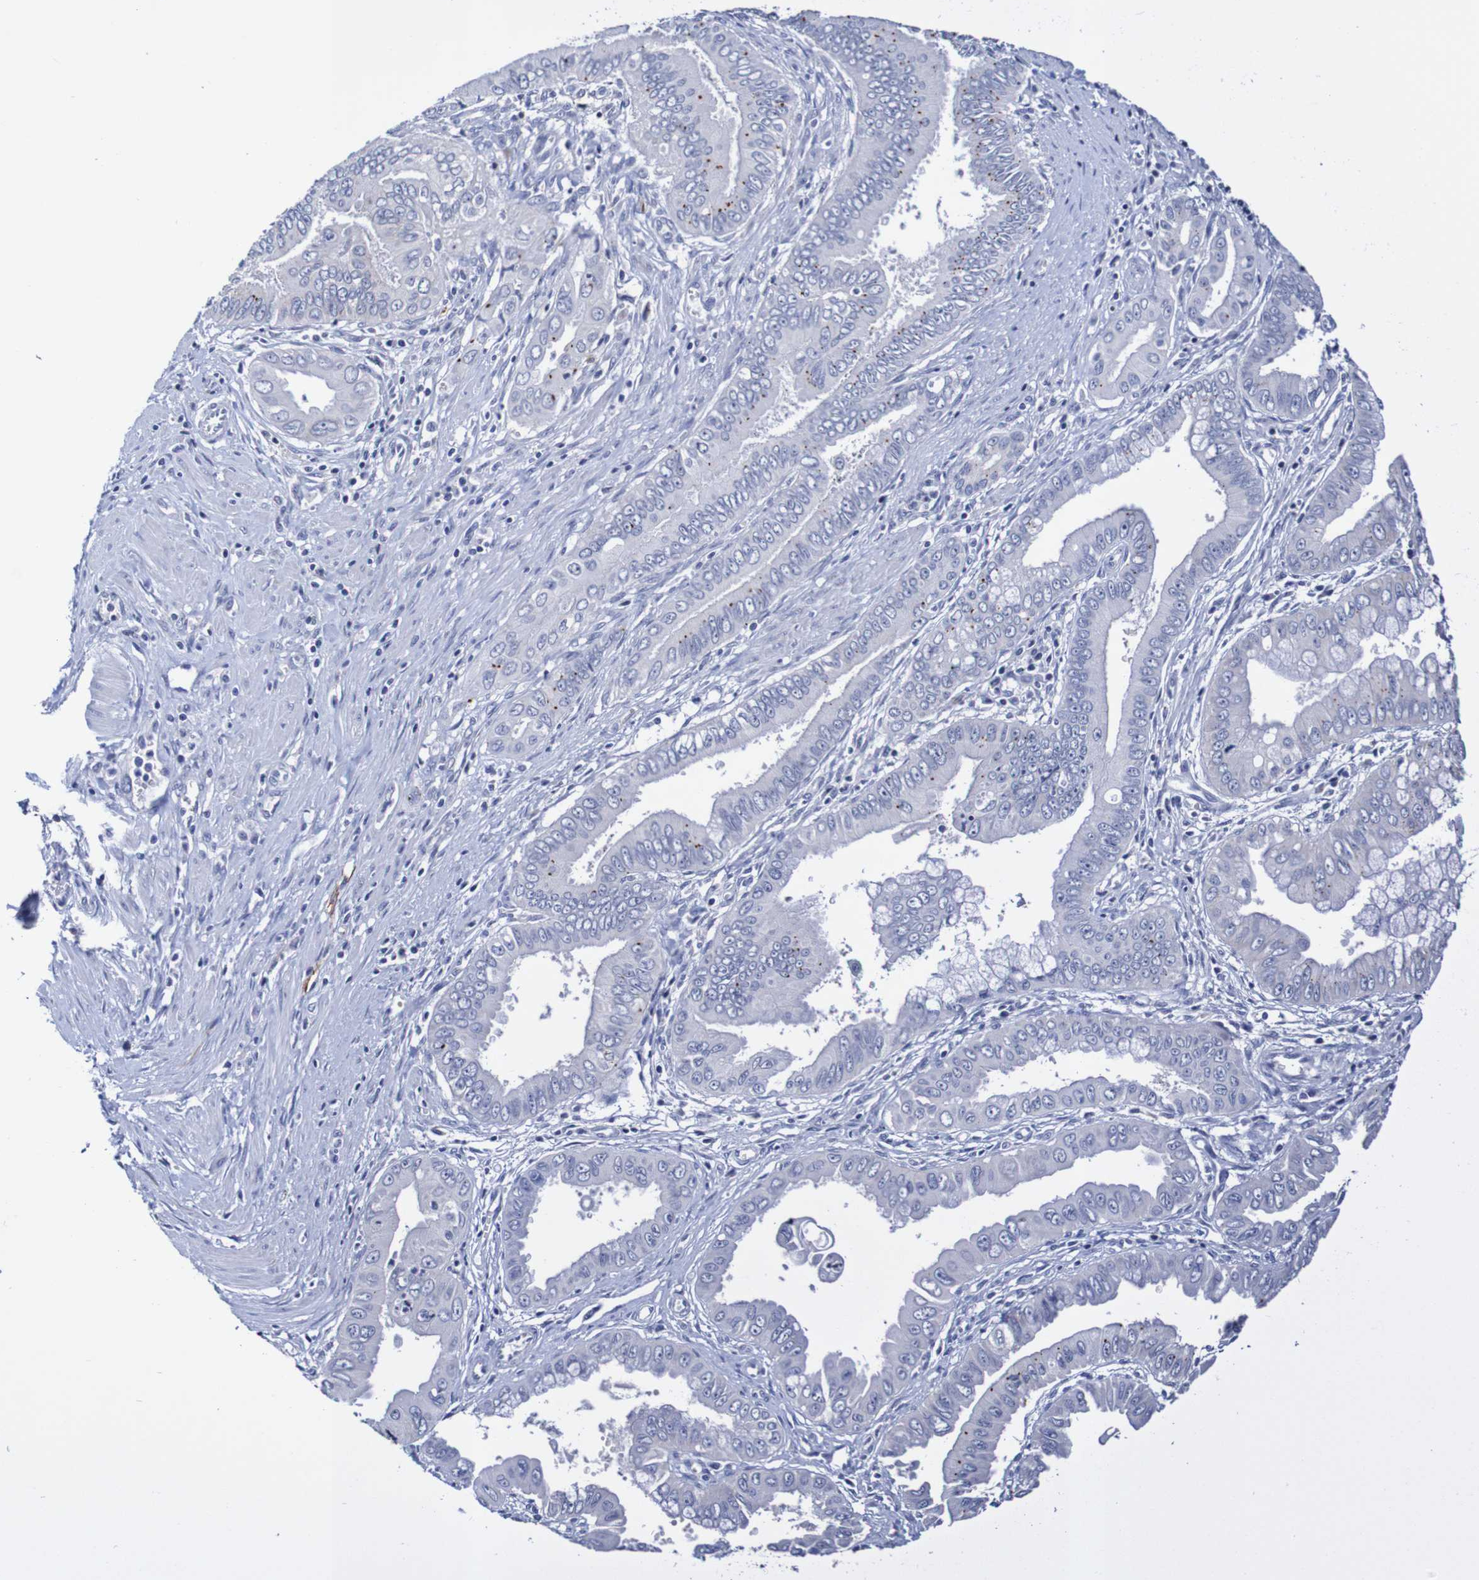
{"staining": {"intensity": "negative", "quantity": "none", "location": "none"}, "tissue": "pancreatic cancer", "cell_type": "Tumor cells", "image_type": "cancer", "snomed": [{"axis": "morphology", "description": "Normal tissue, NOS"}, {"axis": "topography", "description": "Lymph node"}], "caption": "The photomicrograph shows no significant expression in tumor cells of pancreatic cancer.", "gene": "SEZ6", "patient": {"sex": "male", "age": 50}}